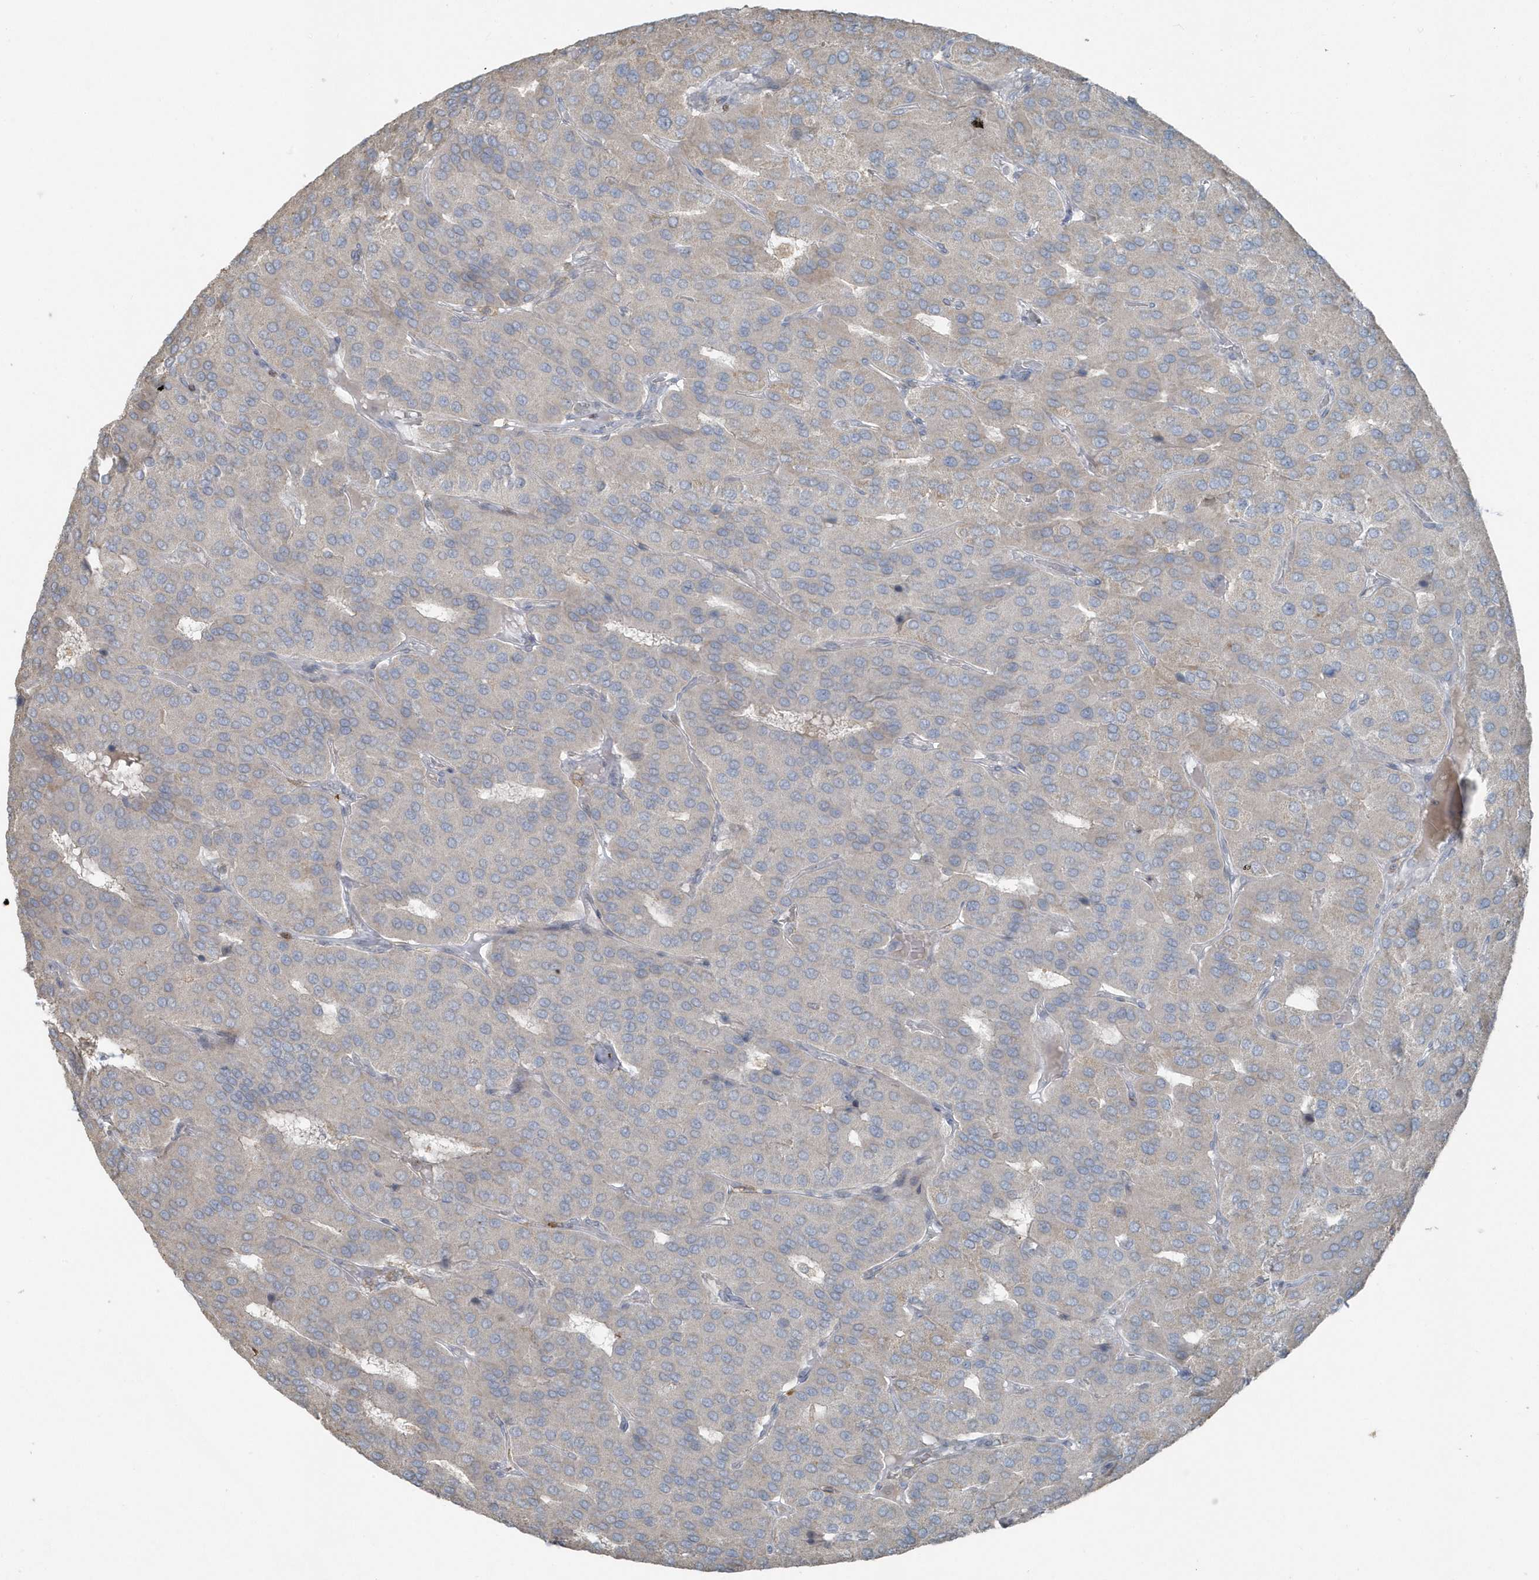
{"staining": {"intensity": "negative", "quantity": "none", "location": "none"}, "tissue": "parathyroid gland", "cell_type": "Glandular cells", "image_type": "normal", "snomed": [{"axis": "morphology", "description": "Normal tissue, NOS"}, {"axis": "morphology", "description": "Adenoma, NOS"}, {"axis": "topography", "description": "Parathyroid gland"}], "caption": "Histopathology image shows no protein staining in glandular cells of normal parathyroid gland. Brightfield microscopy of immunohistochemistry (IHC) stained with DAB (3,3'-diaminobenzidine) (brown) and hematoxylin (blue), captured at high magnification.", "gene": "ACTC1", "patient": {"sex": "female", "age": 86}}